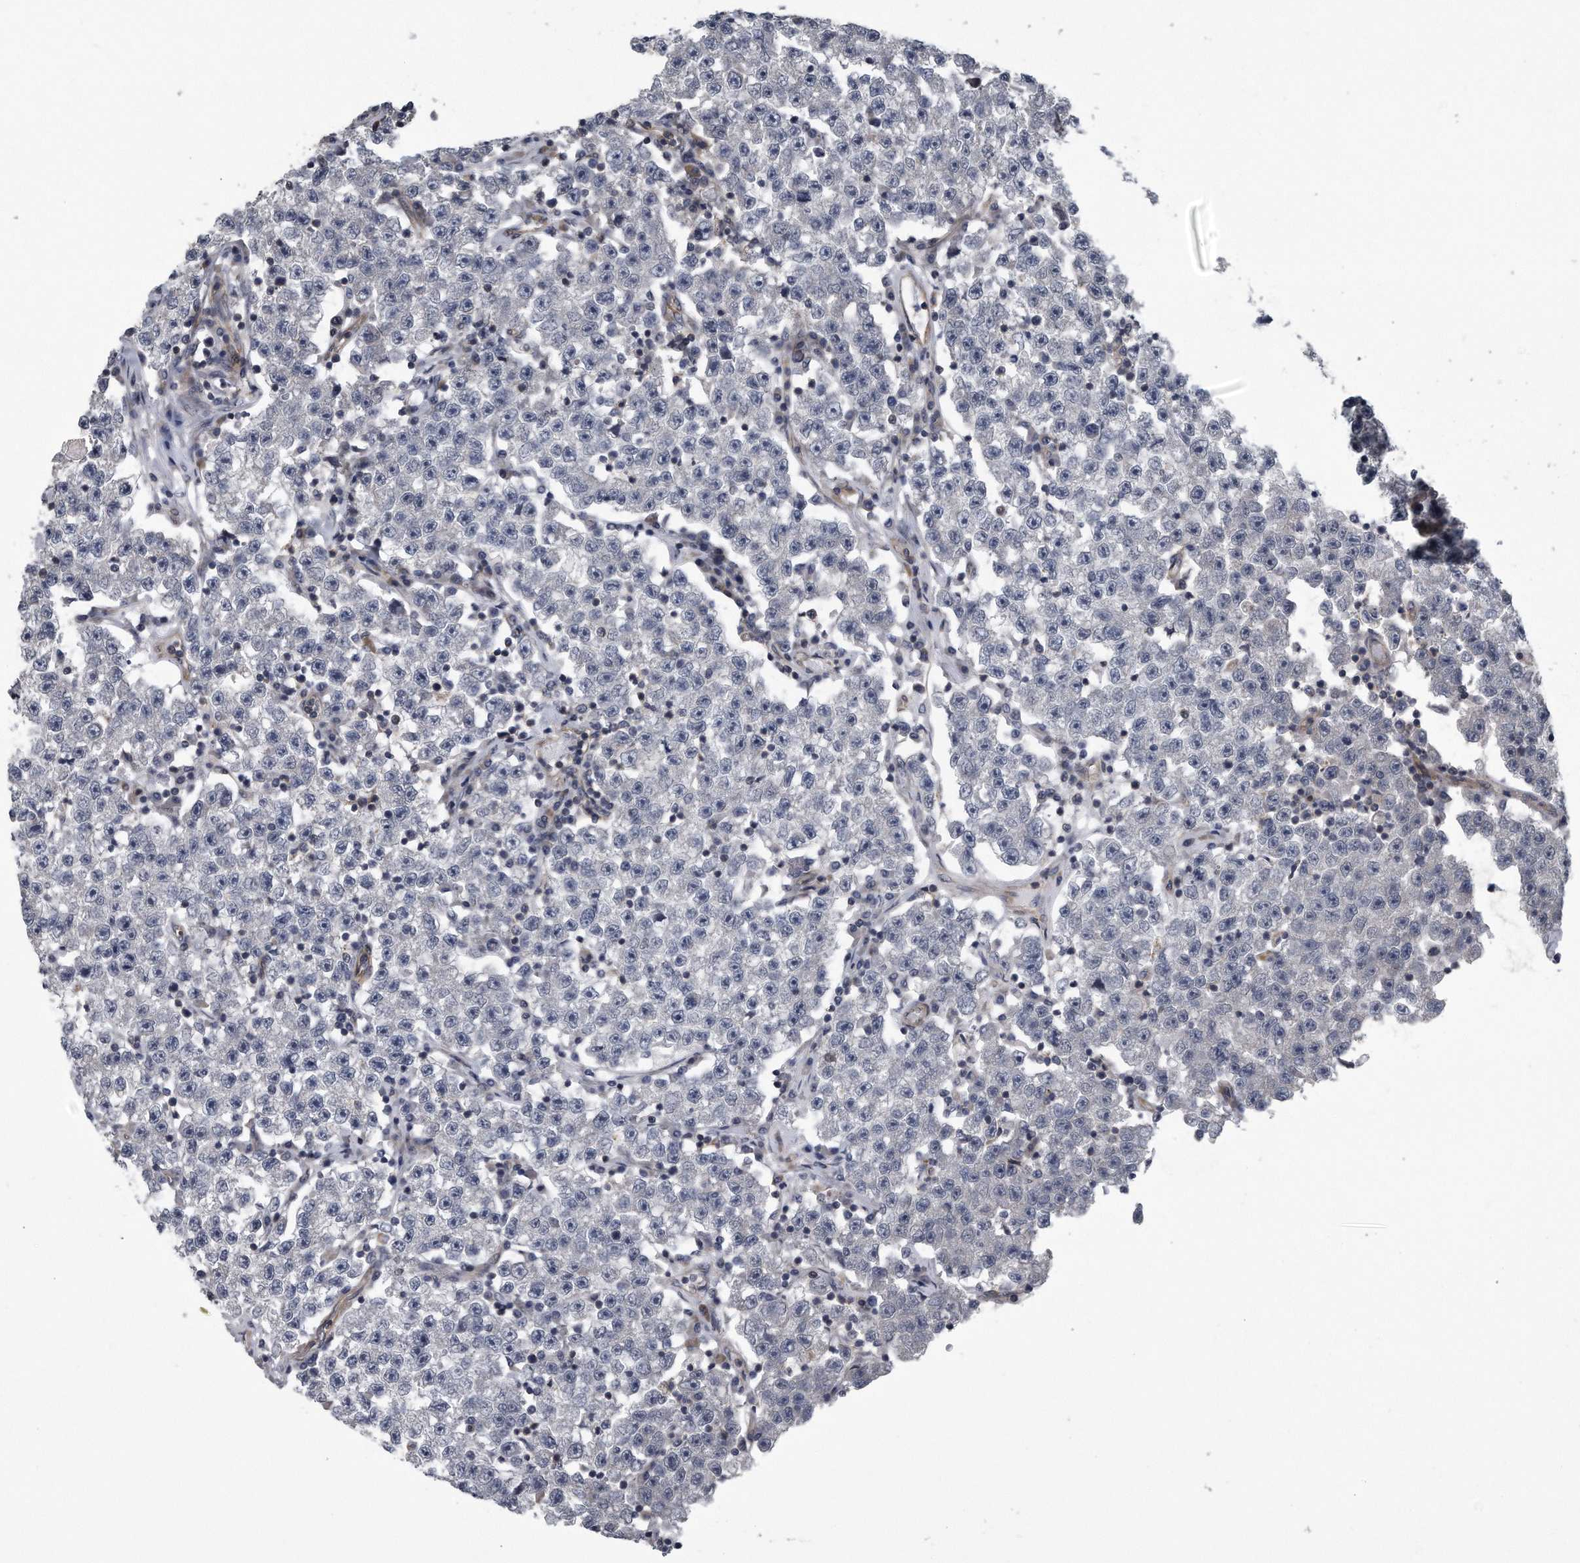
{"staining": {"intensity": "negative", "quantity": "none", "location": "none"}, "tissue": "testis cancer", "cell_type": "Tumor cells", "image_type": "cancer", "snomed": [{"axis": "morphology", "description": "Seminoma, NOS"}, {"axis": "topography", "description": "Testis"}], "caption": "DAB (3,3'-diaminobenzidine) immunohistochemical staining of human testis cancer displays no significant positivity in tumor cells.", "gene": "ARMCX1", "patient": {"sex": "male", "age": 22}}